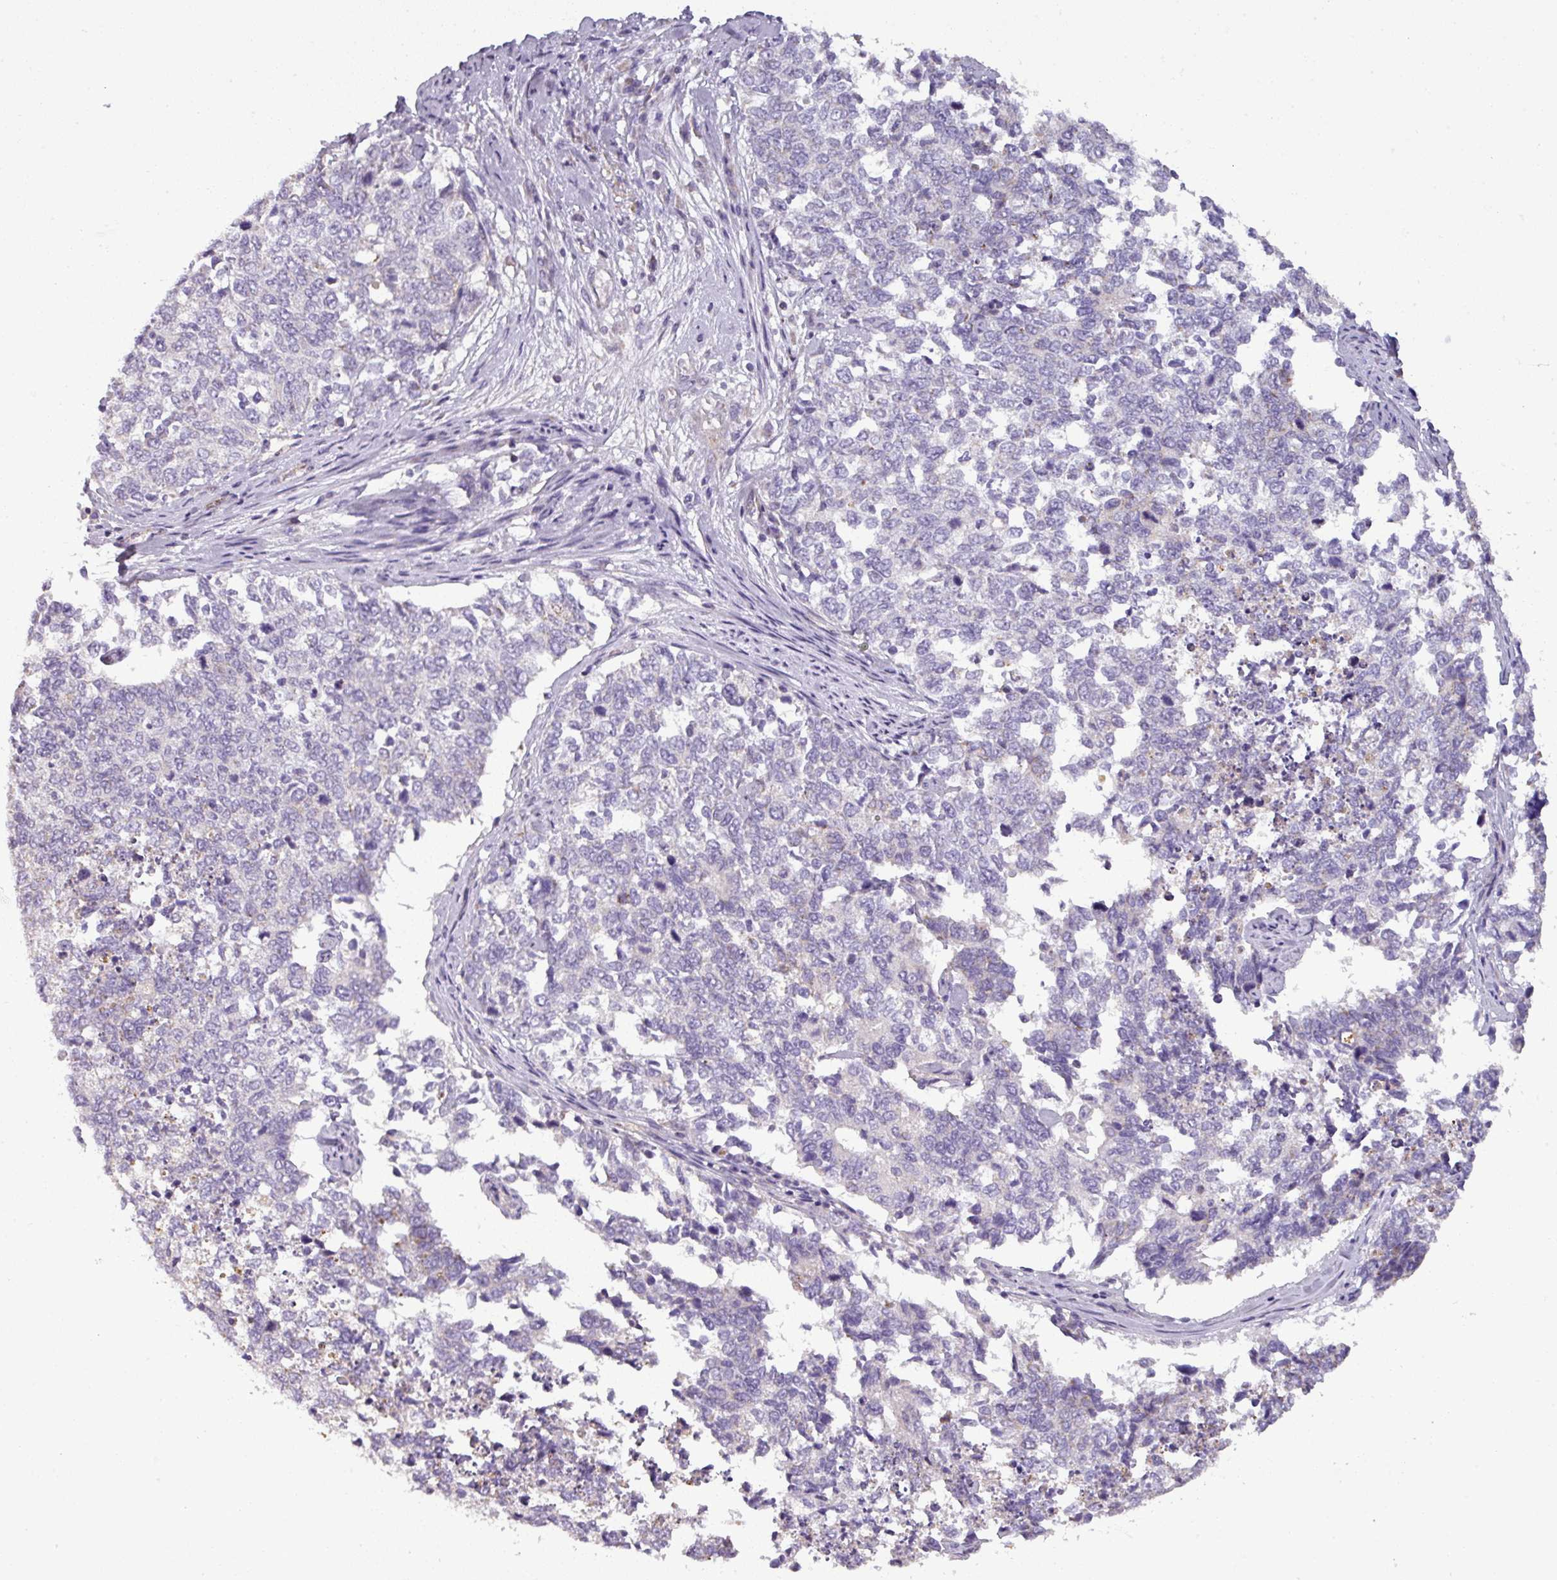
{"staining": {"intensity": "negative", "quantity": "none", "location": "none"}, "tissue": "cervical cancer", "cell_type": "Tumor cells", "image_type": "cancer", "snomed": [{"axis": "morphology", "description": "Squamous cell carcinoma, NOS"}, {"axis": "topography", "description": "Cervix"}], "caption": "A high-resolution image shows IHC staining of cervical cancer (squamous cell carcinoma), which reveals no significant positivity in tumor cells.", "gene": "PNMA6A", "patient": {"sex": "female", "age": 63}}